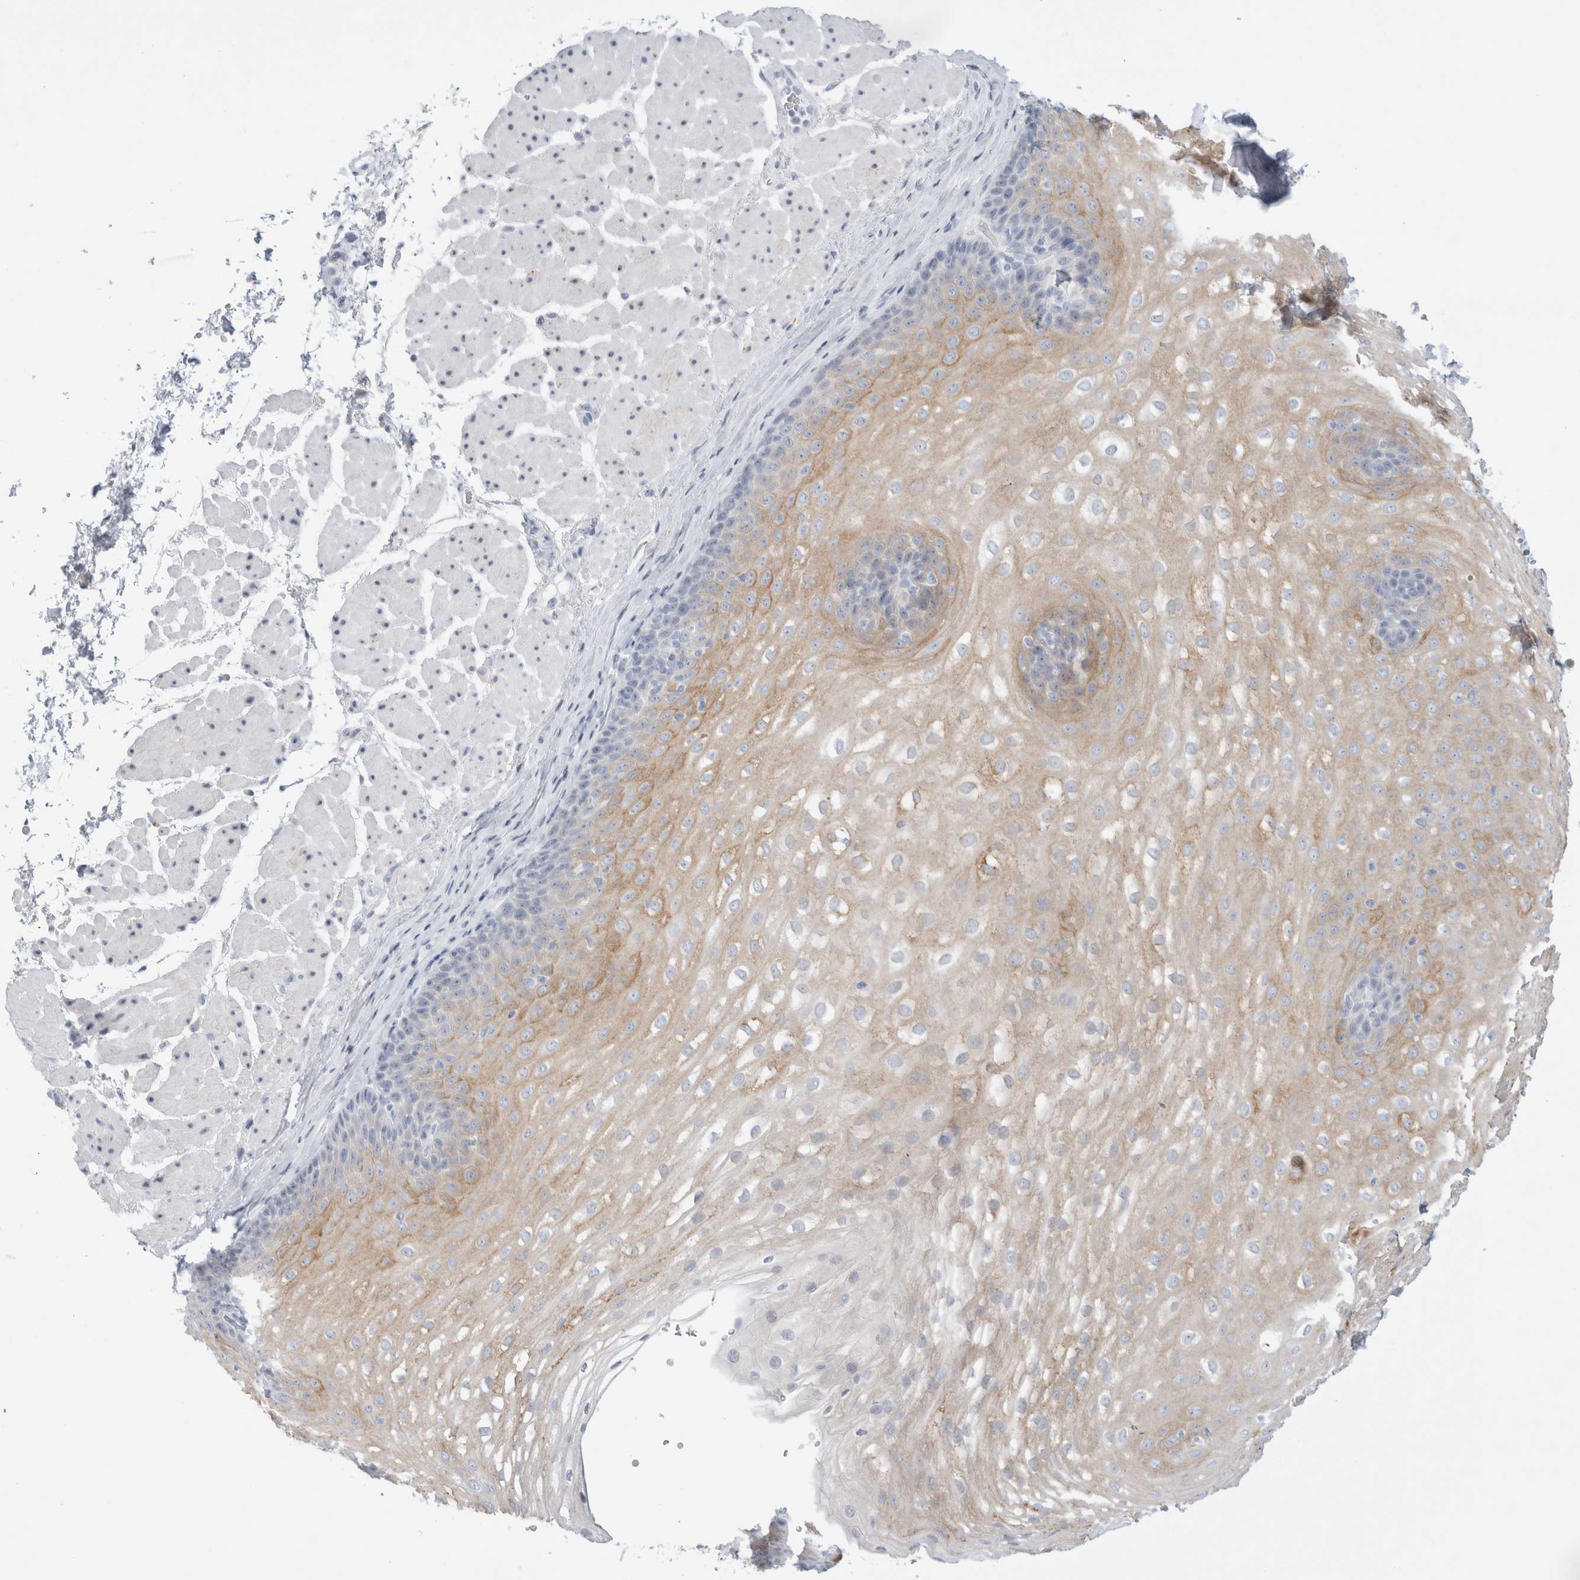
{"staining": {"intensity": "weak", "quantity": ">75%", "location": "cytoplasmic/membranous"}, "tissue": "esophagus", "cell_type": "Squamous epithelial cells", "image_type": "normal", "snomed": [{"axis": "morphology", "description": "Normal tissue, NOS"}, {"axis": "topography", "description": "Esophagus"}], "caption": "Immunohistochemistry (IHC) histopathology image of benign human esophagus stained for a protein (brown), which demonstrates low levels of weak cytoplasmic/membranous staining in approximately >75% of squamous epithelial cells.", "gene": "MUC15", "patient": {"sex": "female", "age": 66}}